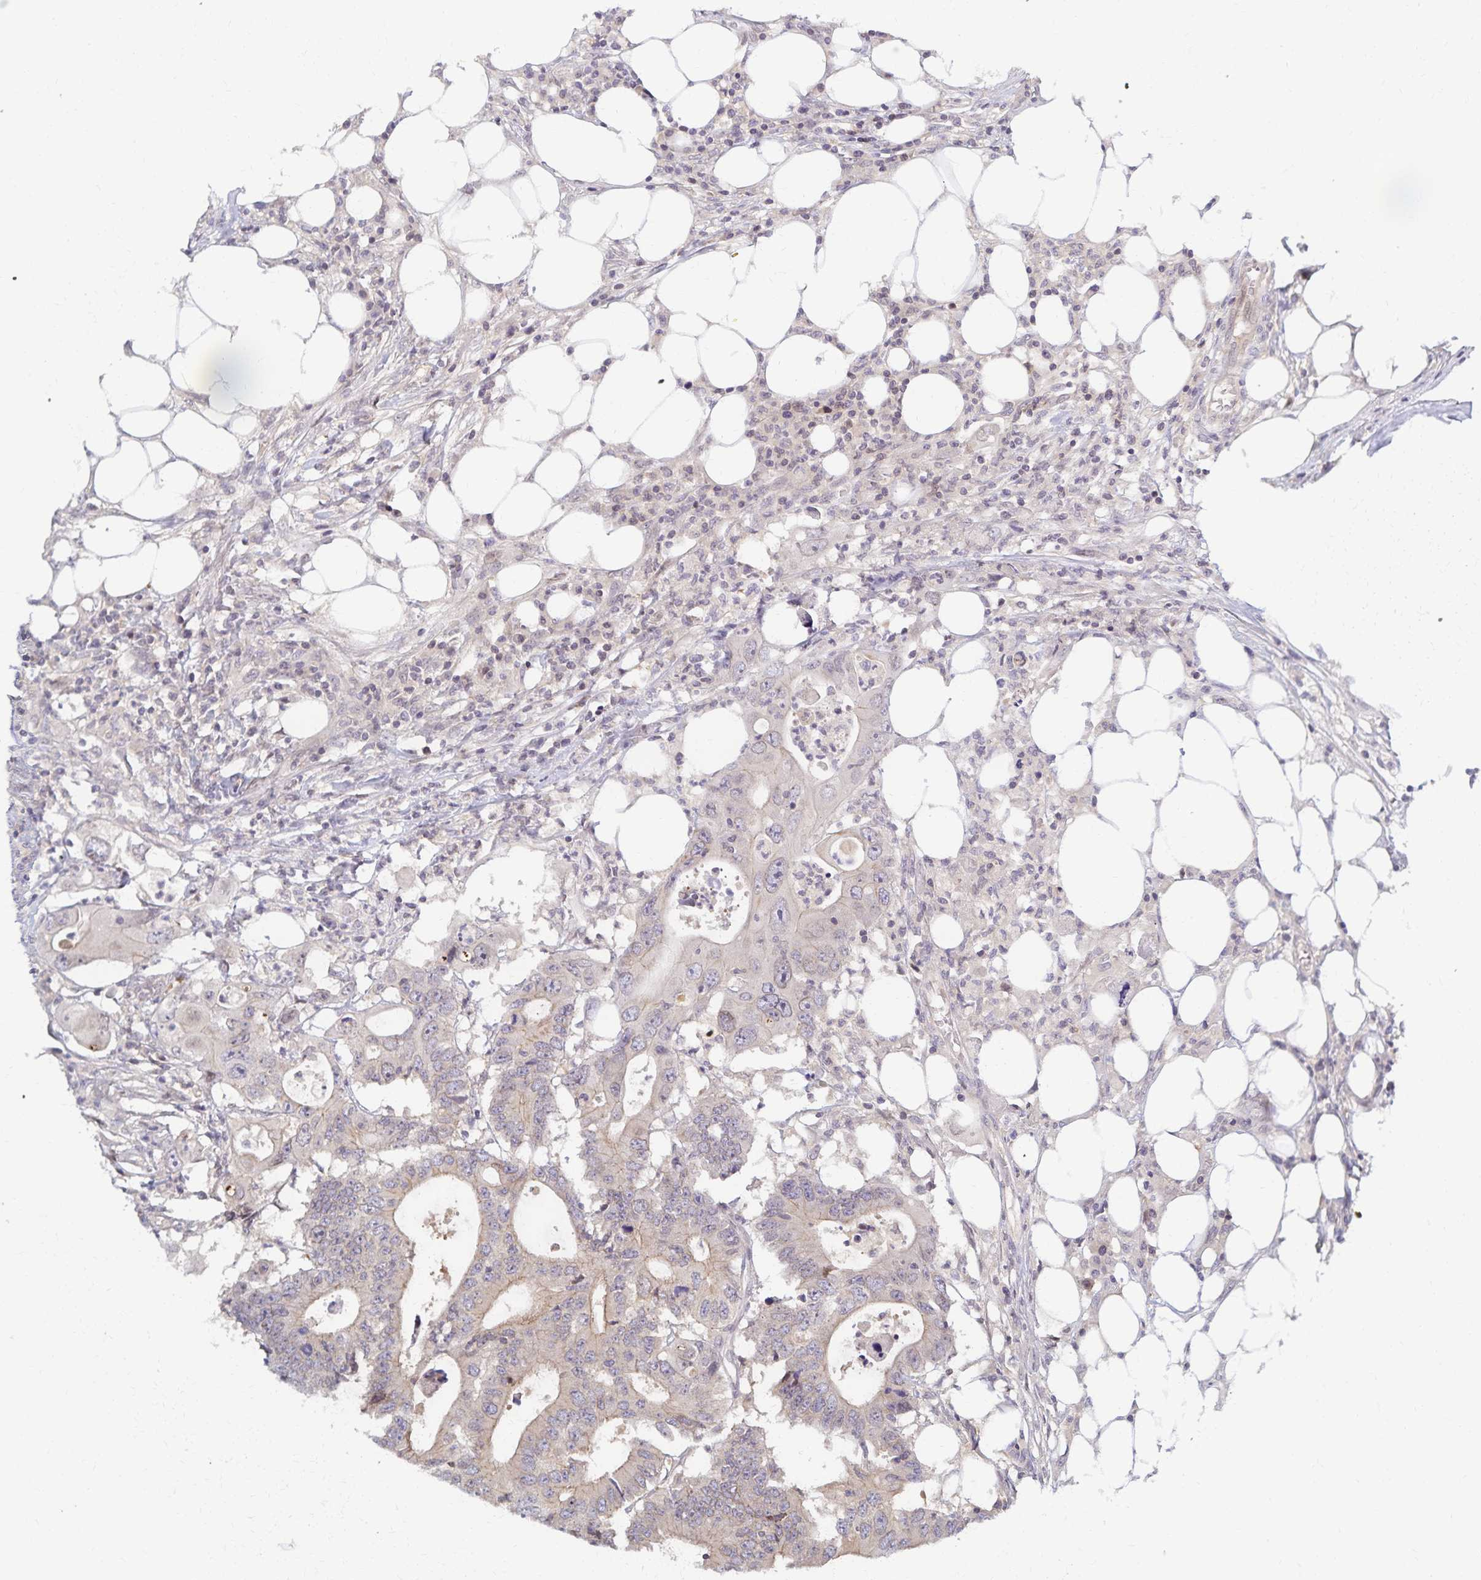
{"staining": {"intensity": "weak", "quantity": "<25%", "location": "cytoplasmic/membranous"}, "tissue": "colorectal cancer", "cell_type": "Tumor cells", "image_type": "cancer", "snomed": [{"axis": "morphology", "description": "Adenocarcinoma, NOS"}, {"axis": "topography", "description": "Colon"}], "caption": "There is no significant positivity in tumor cells of colorectal adenocarcinoma.", "gene": "RAB9B", "patient": {"sex": "male", "age": 71}}